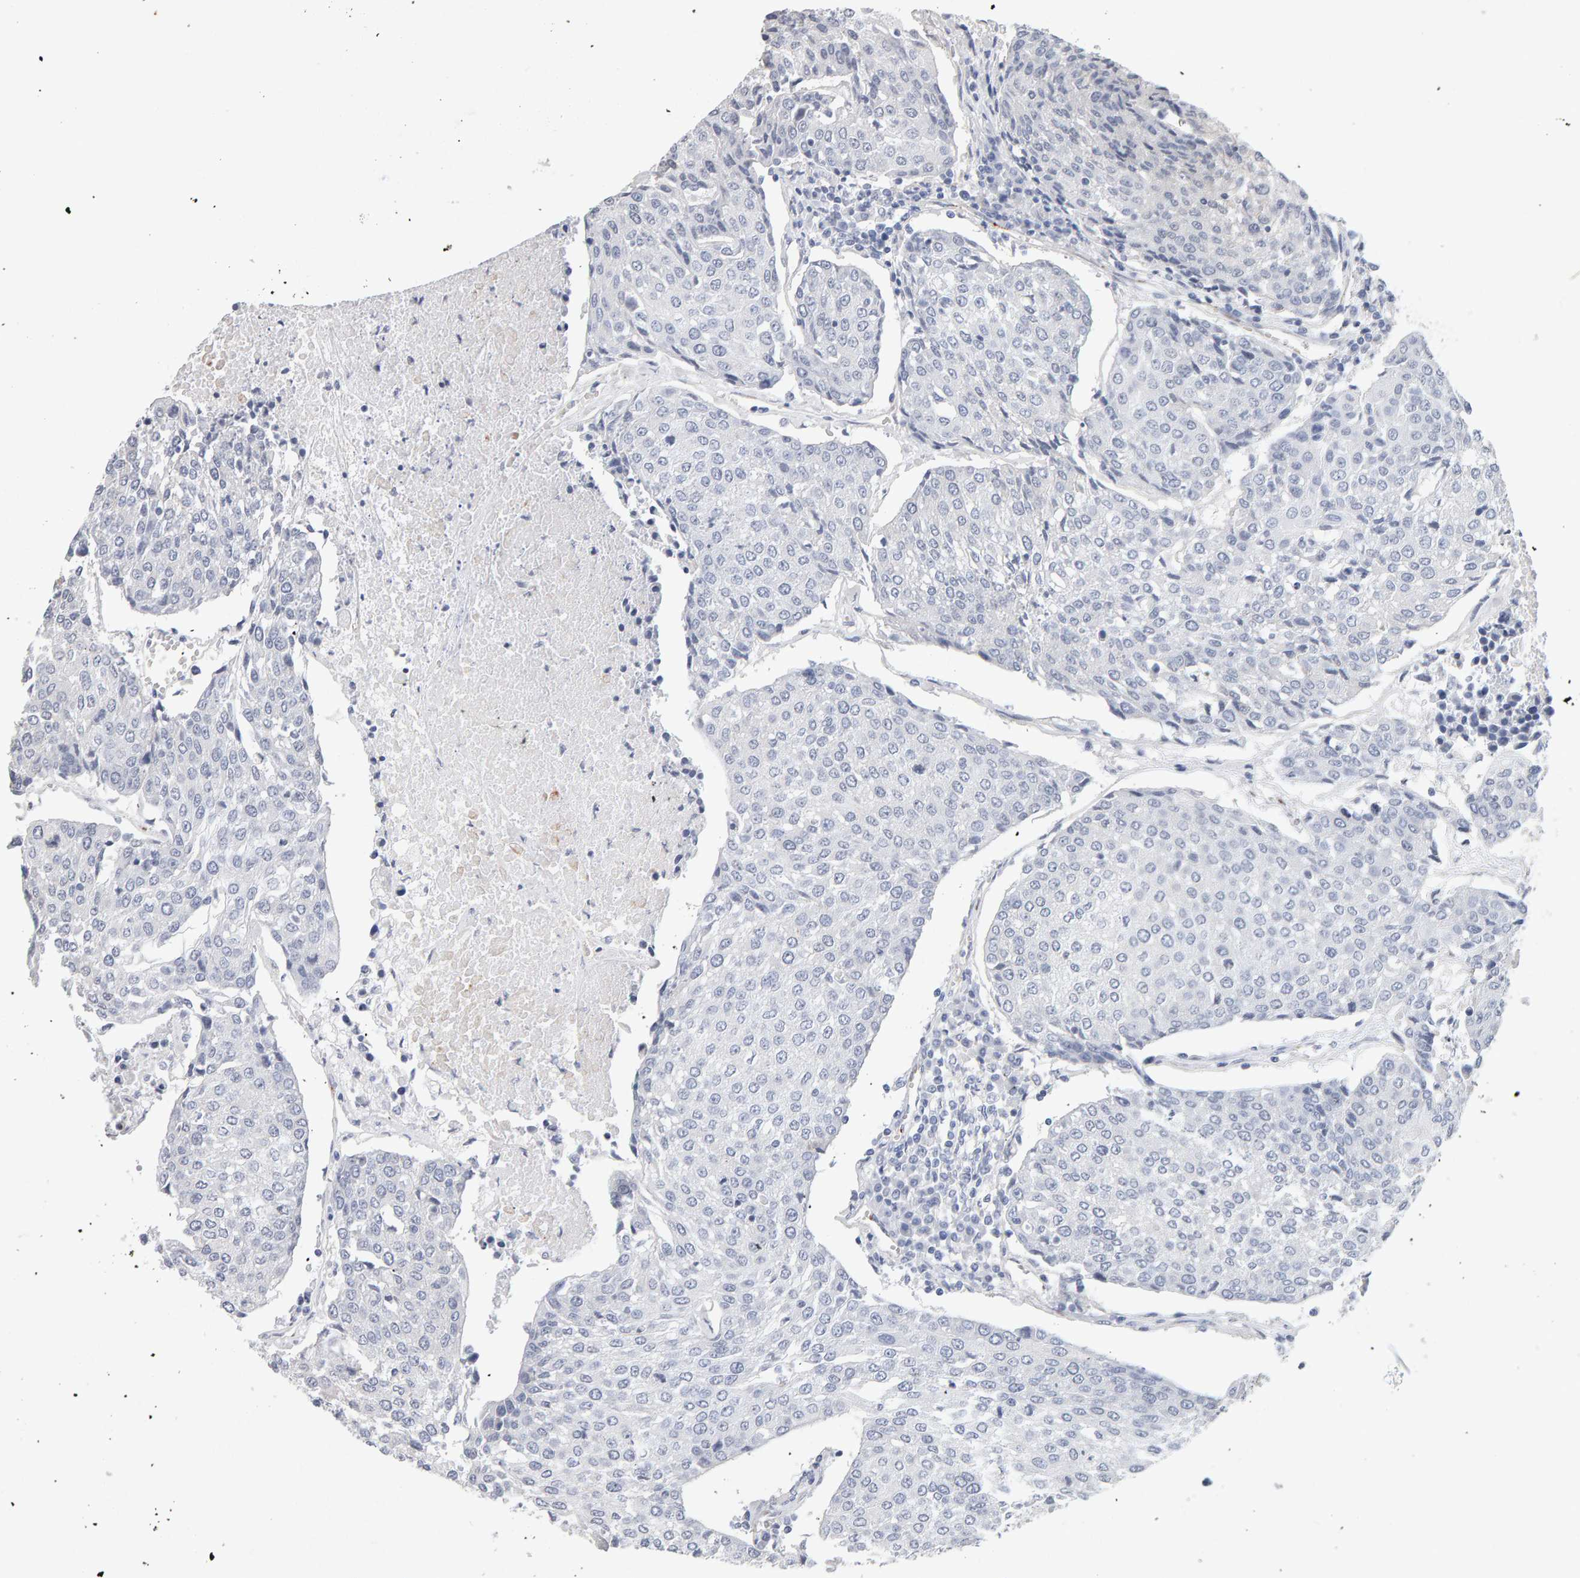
{"staining": {"intensity": "negative", "quantity": "none", "location": "none"}, "tissue": "urothelial cancer", "cell_type": "Tumor cells", "image_type": "cancer", "snomed": [{"axis": "morphology", "description": "Urothelial carcinoma, High grade"}, {"axis": "topography", "description": "Urinary bladder"}], "caption": "An immunohistochemistry (IHC) photomicrograph of urothelial cancer is shown. There is no staining in tumor cells of urothelial cancer.", "gene": "PTPRM", "patient": {"sex": "female", "age": 85}}